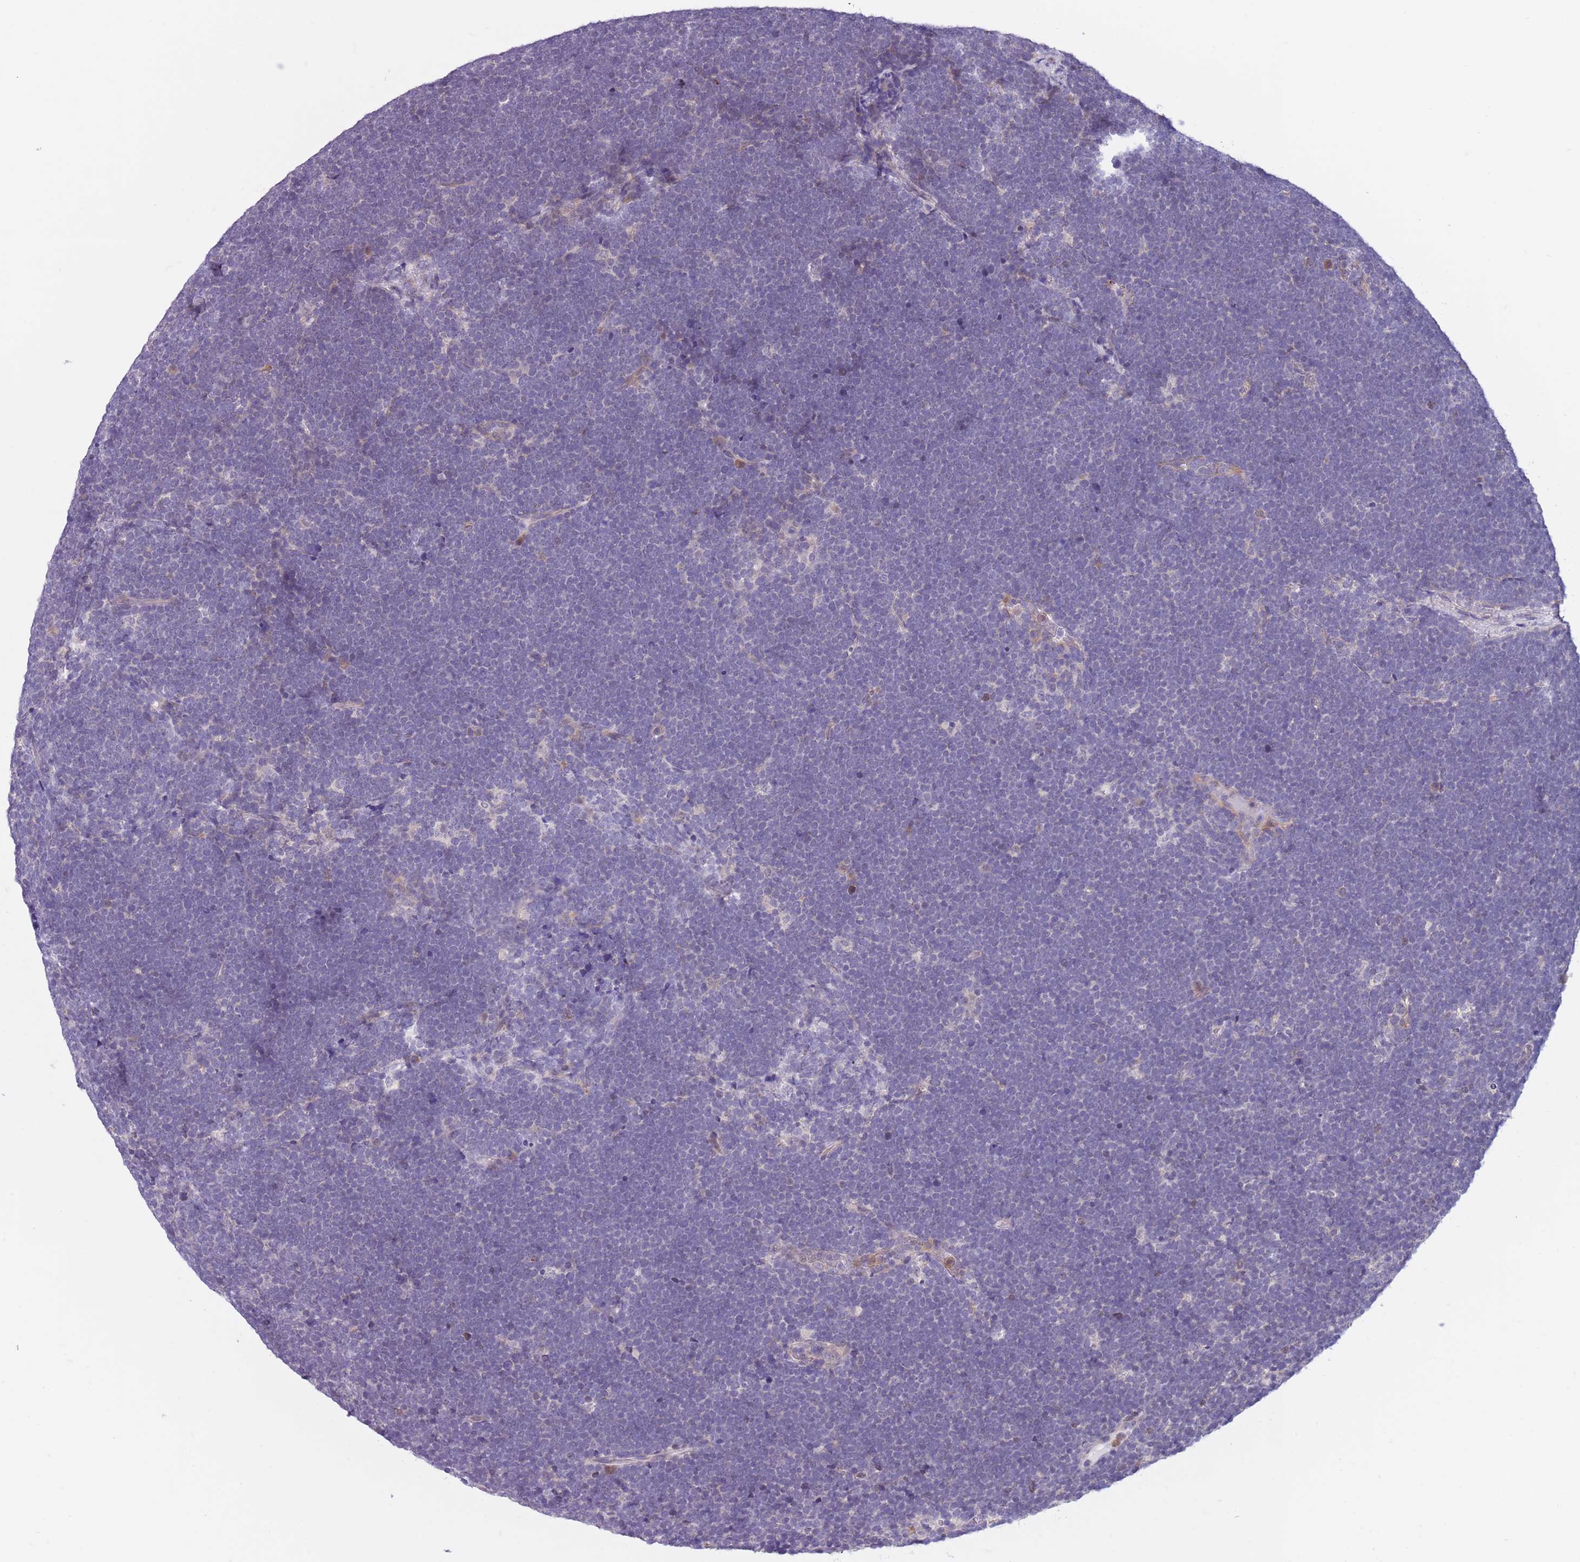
{"staining": {"intensity": "negative", "quantity": "none", "location": "none"}, "tissue": "lymphoma", "cell_type": "Tumor cells", "image_type": "cancer", "snomed": [{"axis": "morphology", "description": "Malignant lymphoma, non-Hodgkin's type, High grade"}, {"axis": "topography", "description": "Lymph node"}], "caption": "Tumor cells are negative for protein expression in human high-grade malignant lymphoma, non-Hodgkin's type.", "gene": "JAML", "patient": {"sex": "male", "age": 13}}